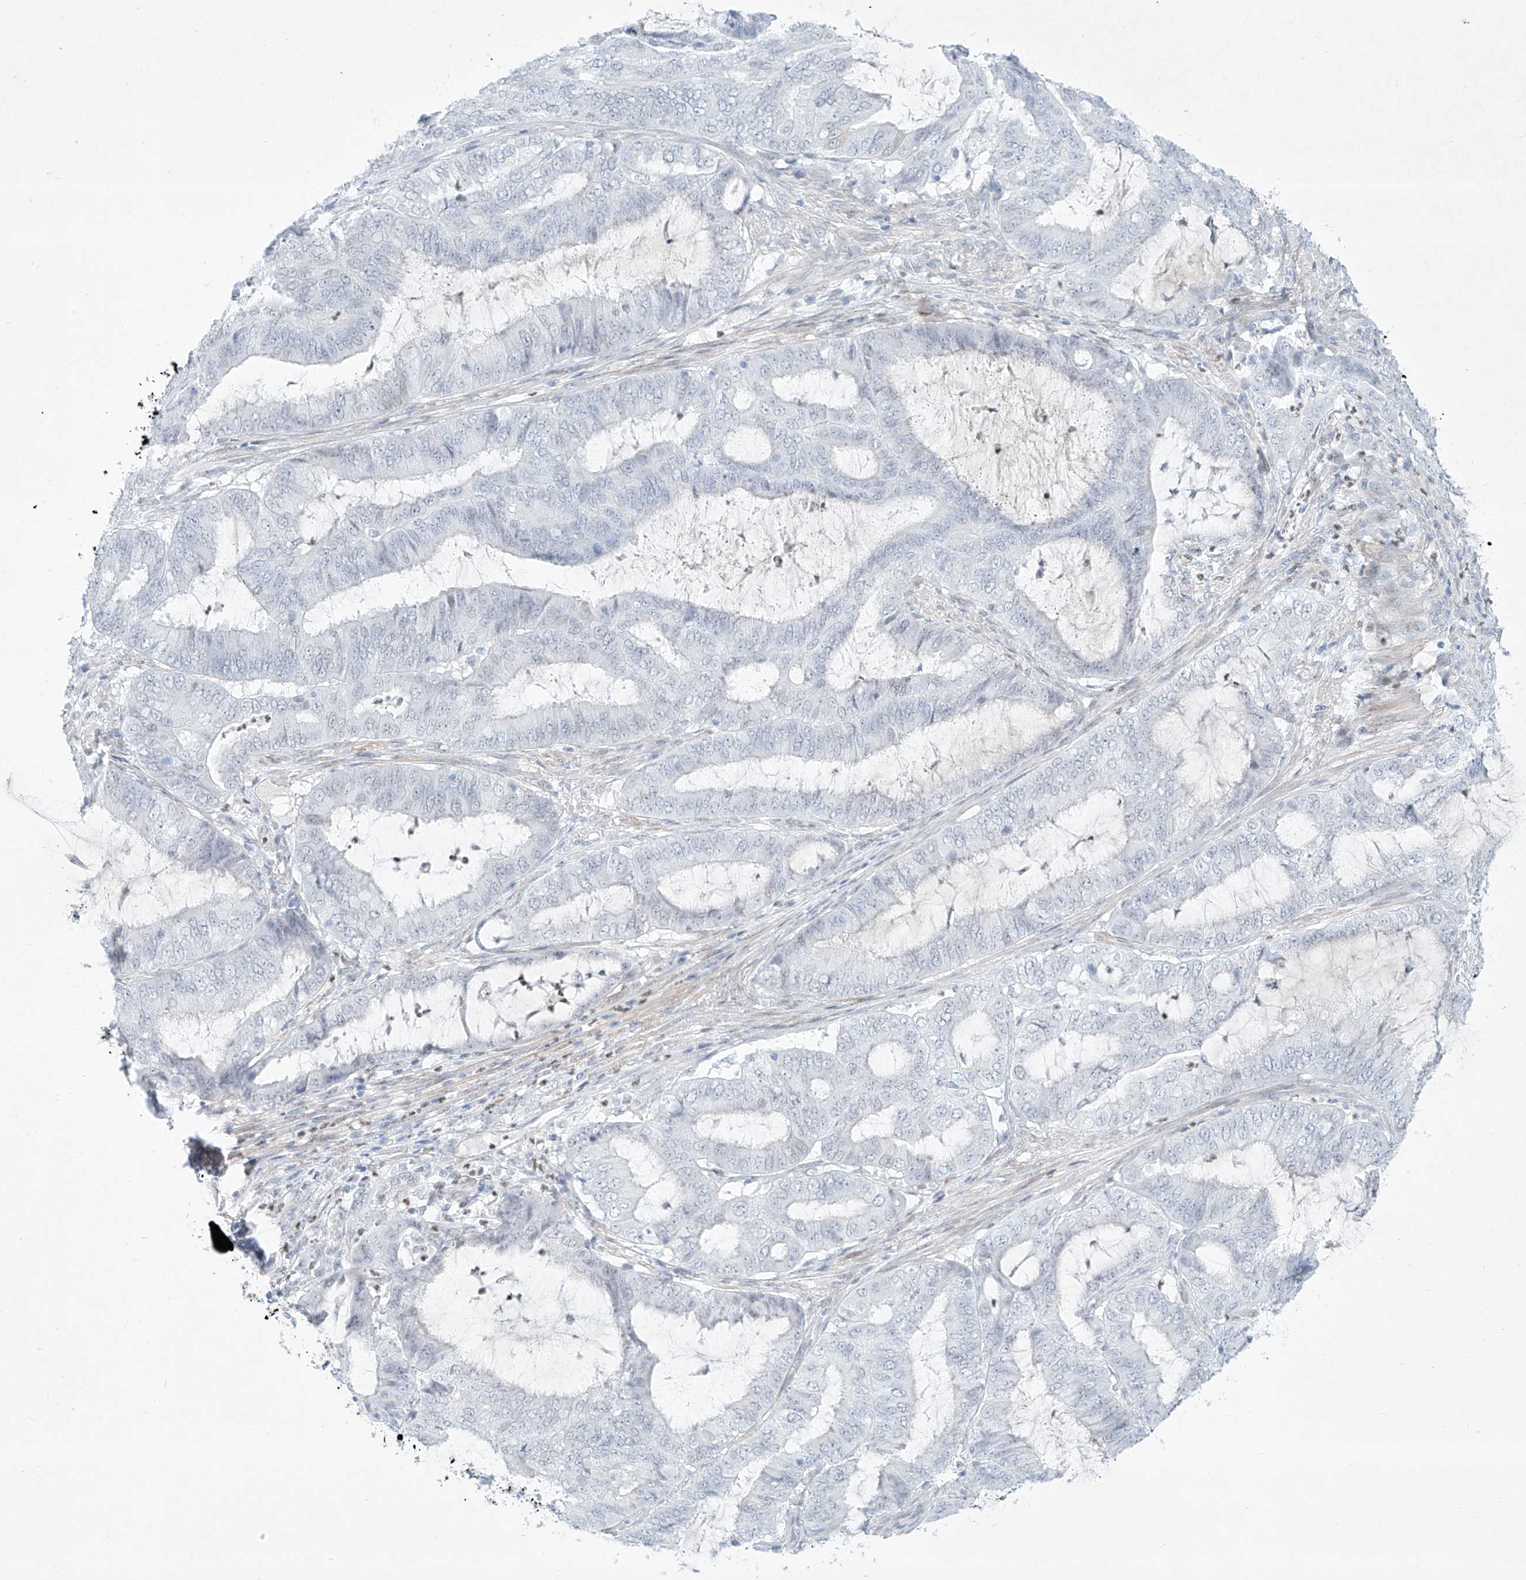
{"staining": {"intensity": "negative", "quantity": "none", "location": "none"}, "tissue": "endometrial cancer", "cell_type": "Tumor cells", "image_type": "cancer", "snomed": [{"axis": "morphology", "description": "Adenocarcinoma, NOS"}, {"axis": "topography", "description": "Endometrium"}], "caption": "Tumor cells are negative for brown protein staining in adenocarcinoma (endometrial).", "gene": "REEP2", "patient": {"sex": "female", "age": 51}}